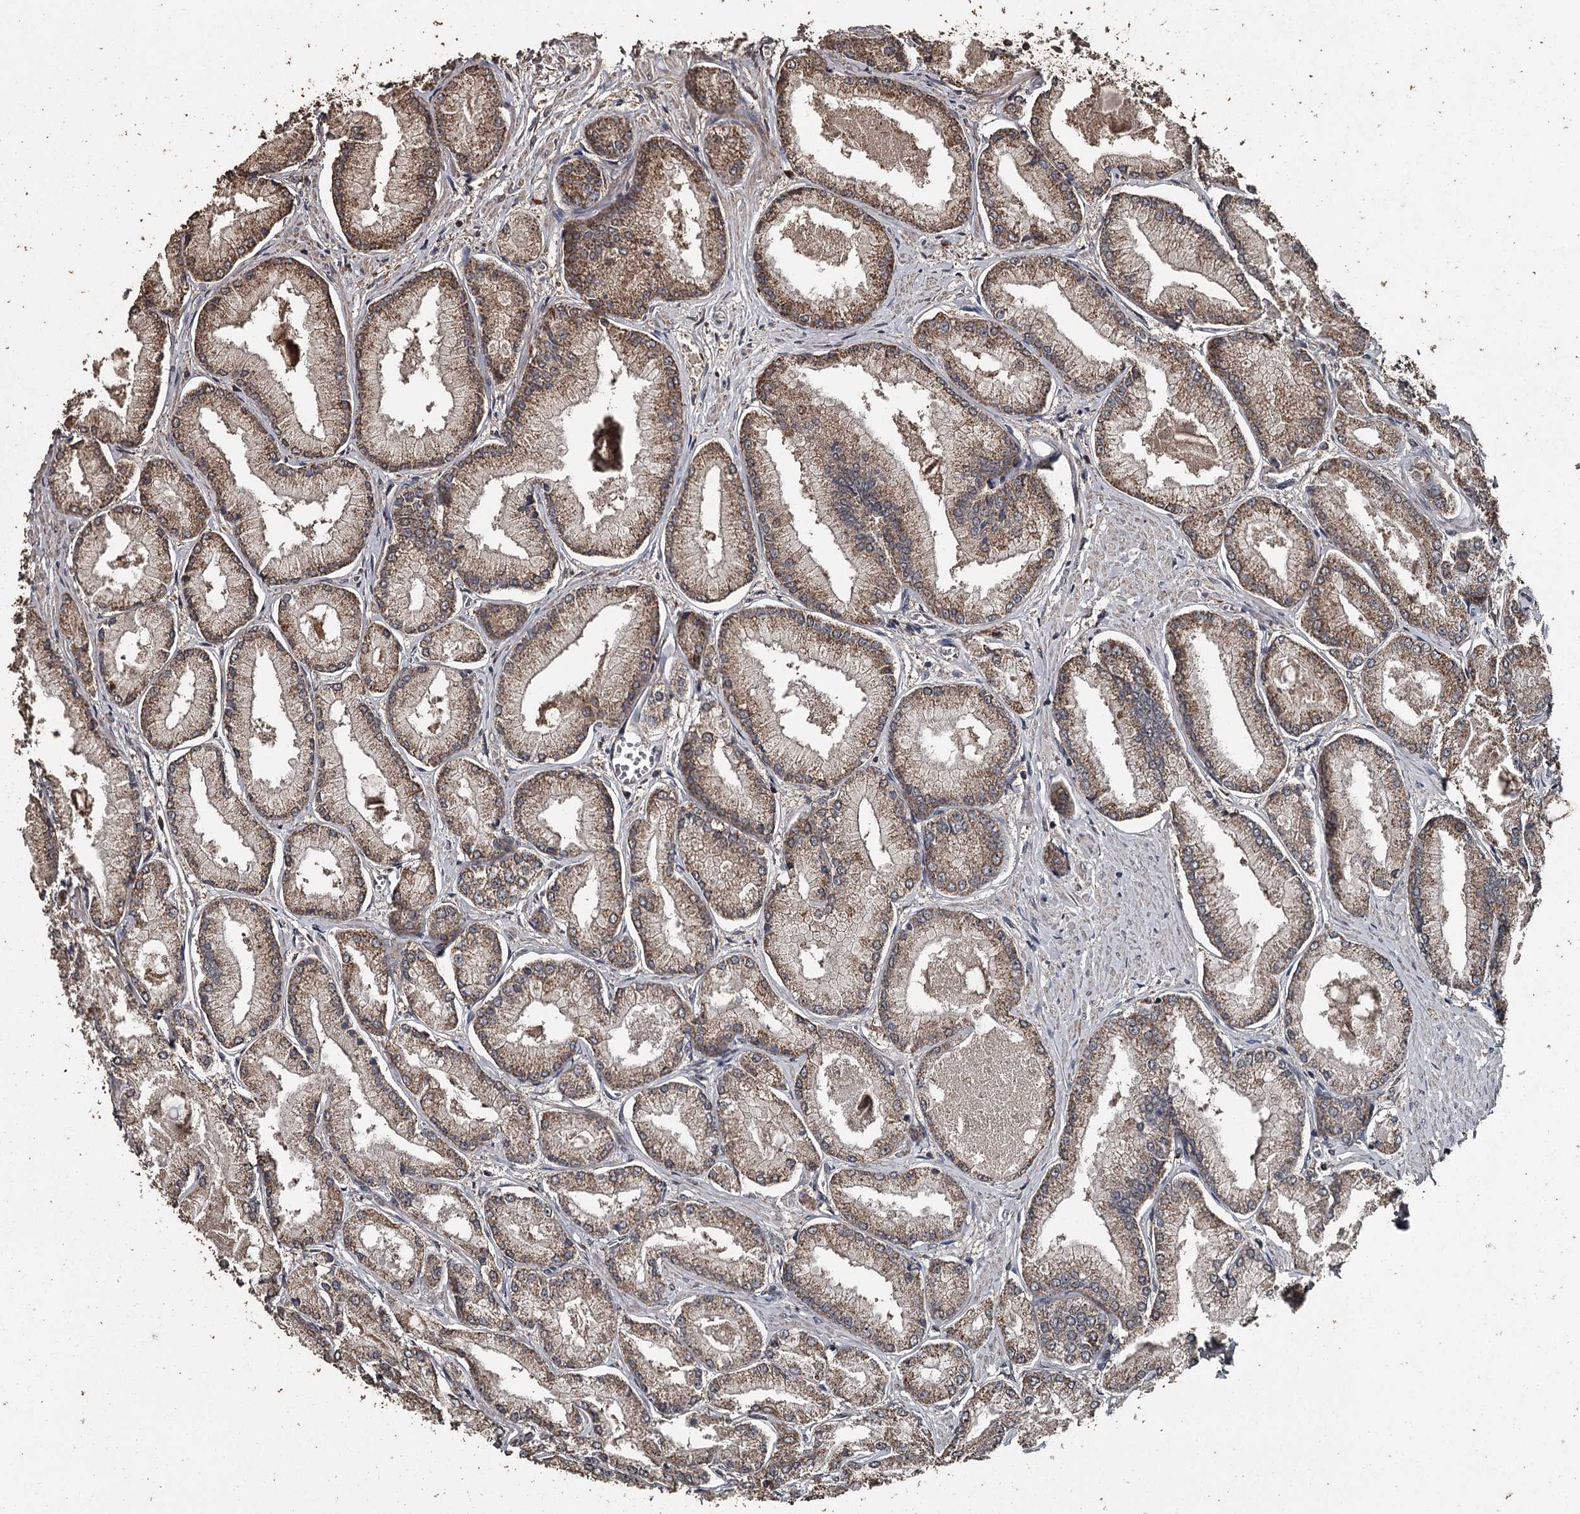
{"staining": {"intensity": "moderate", "quantity": ">75%", "location": "cytoplasmic/membranous"}, "tissue": "prostate cancer", "cell_type": "Tumor cells", "image_type": "cancer", "snomed": [{"axis": "morphology", "description": "Adenocarcinoma, Low grade"}, {"axis": "topography", "description": "Prostate"}], "caption": "Immunohistochemical staining of human prostate cancer exhibits medium levels of moderate cytoplasmic/membranous protein staining in approximately >75% of tumor cells.", "gene": "WIPI1", "patient": {"sex": "male", "age": 74}}